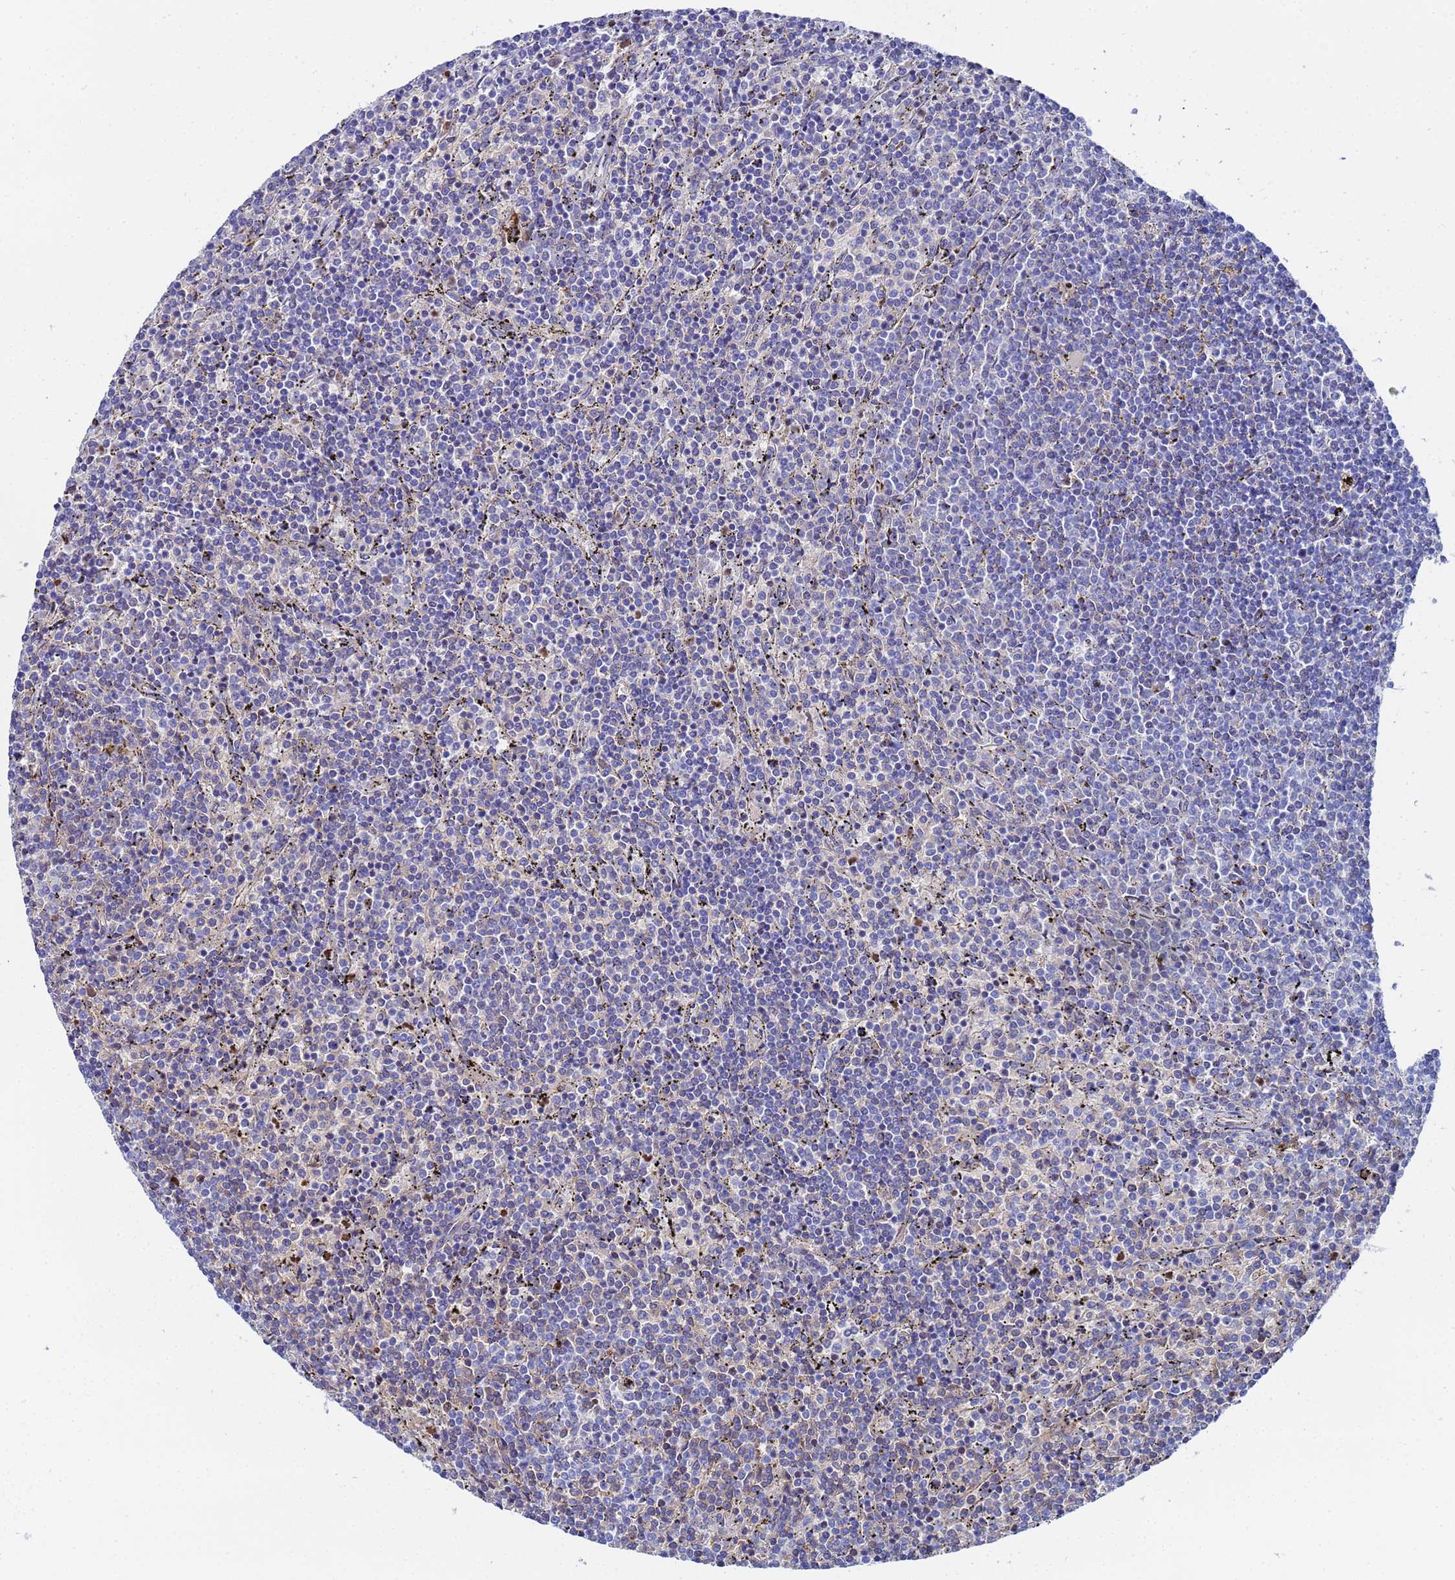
{"staining": {"intensity": "negative", "quantity": "none", "location": "none"}, "tissue": "lymphoma", "cell_type": "Tumor cells", "image_type": "cancer", "snomed": [{"axis": "morphology", "description": "Malignant lymphoma, non-Hodgkin's type, Low grade"}, {"axis": "topography", "description": "Spleen"}], "caption": "A photomicrograph of human low-grade malignant lymphoma, non-Hodgkin's type is negative for staining in tumor cells.", "gene": "ZNF26", "patient": {"sex": "female", "age": 50}}